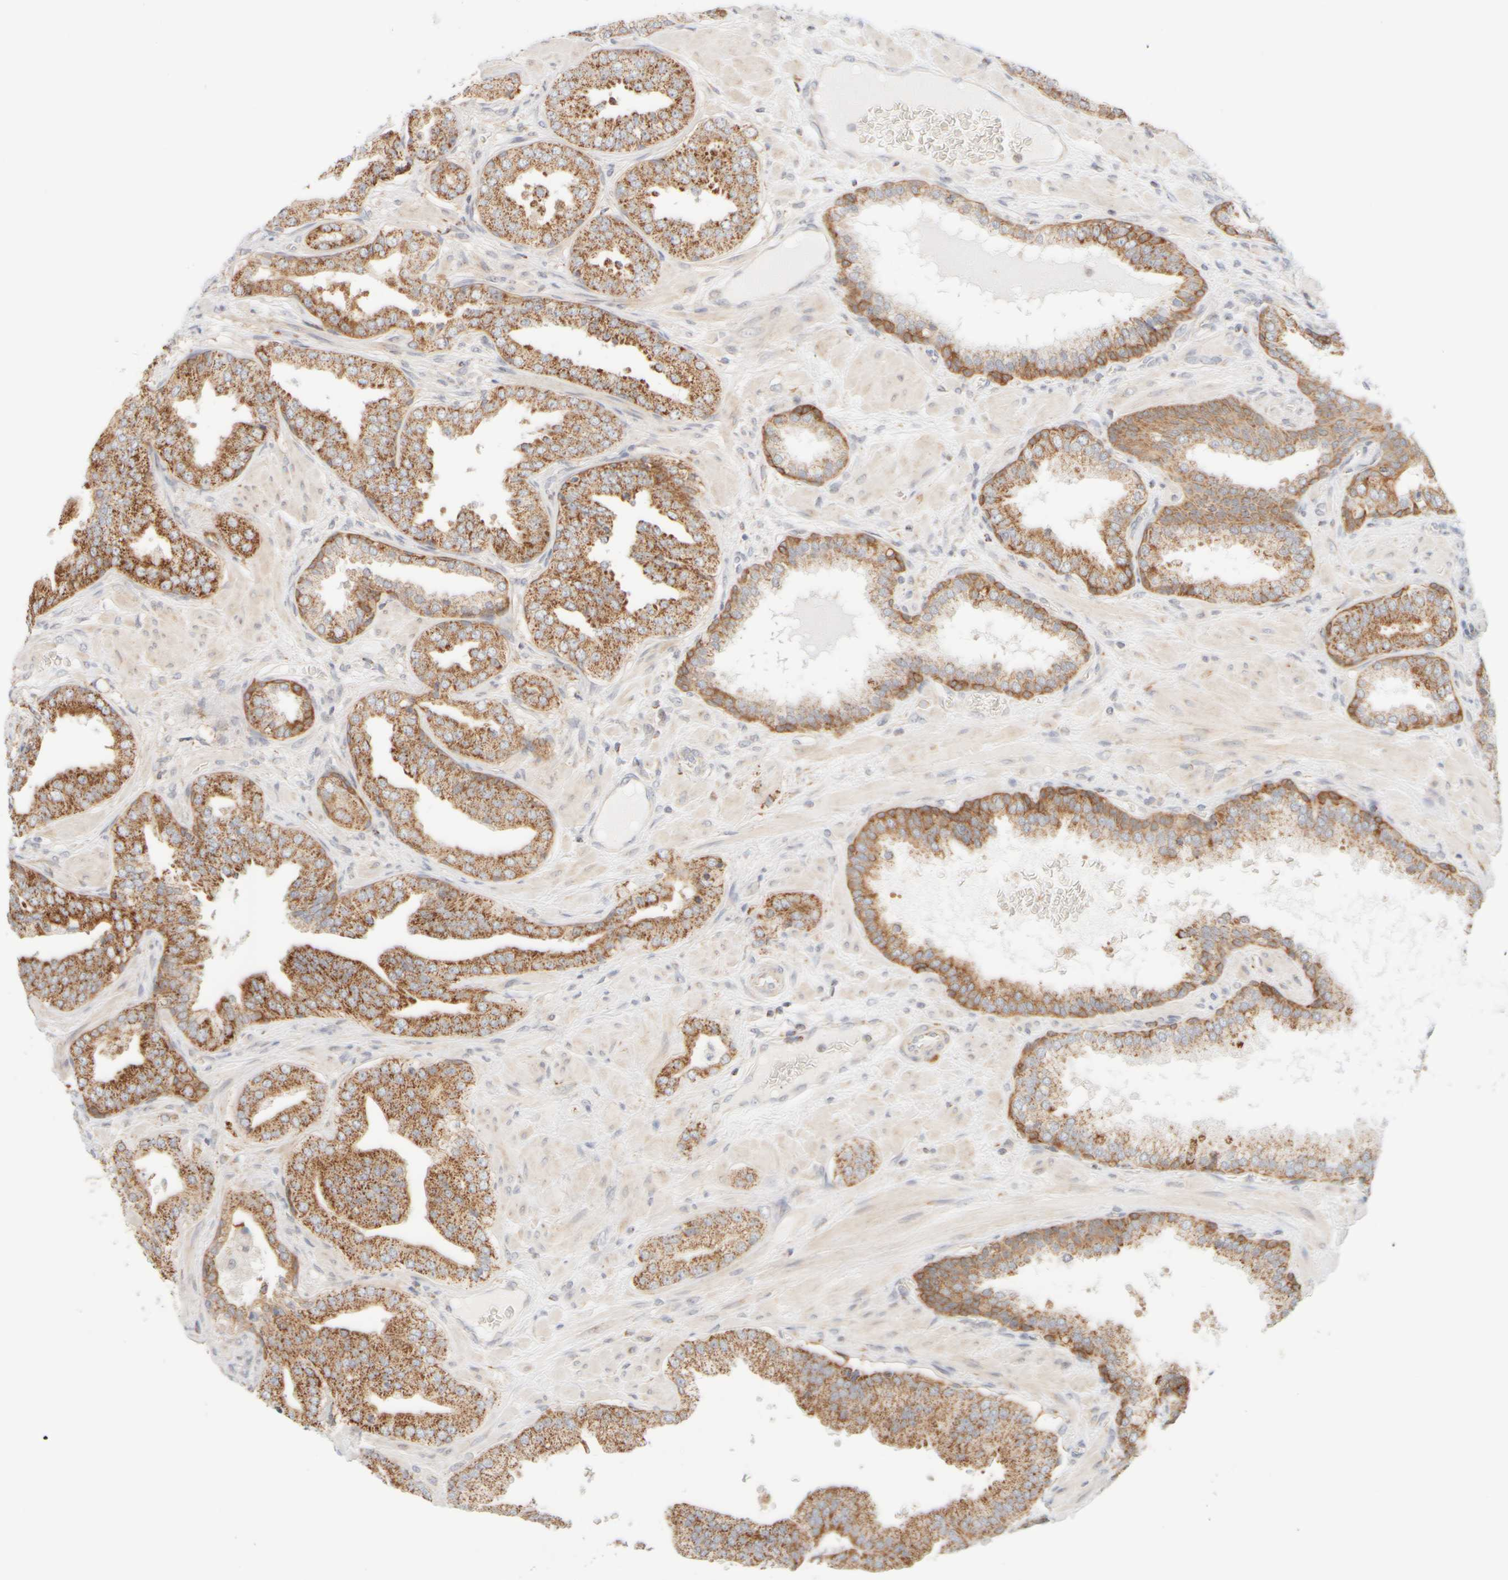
{"staining": {"intensity": "moderate", "quantity": ">75%", "location": "cytoplasmic/membranous"}, "tissue": "prostate cancer", "cell_type": "Tumor cells", "image_type": "cancer", "snomed": [{"axis": "morphology", "description": "Adenocarcinoma, Low grade"}, {"axis": "topography", "description": "Prostate"}], "caption": "The immunohistochemical stain labels moderate cytoplasmic/membranous expression in tumor cells of low-grade adenocarcinoma (prostate) tissue. (DAB (3,3'-diaminobenzidine) IHC, brown staining for protein, blue staining for nuclei).", "gene": "PPM1K", "patient": {"sex": "male", "age": 62}}